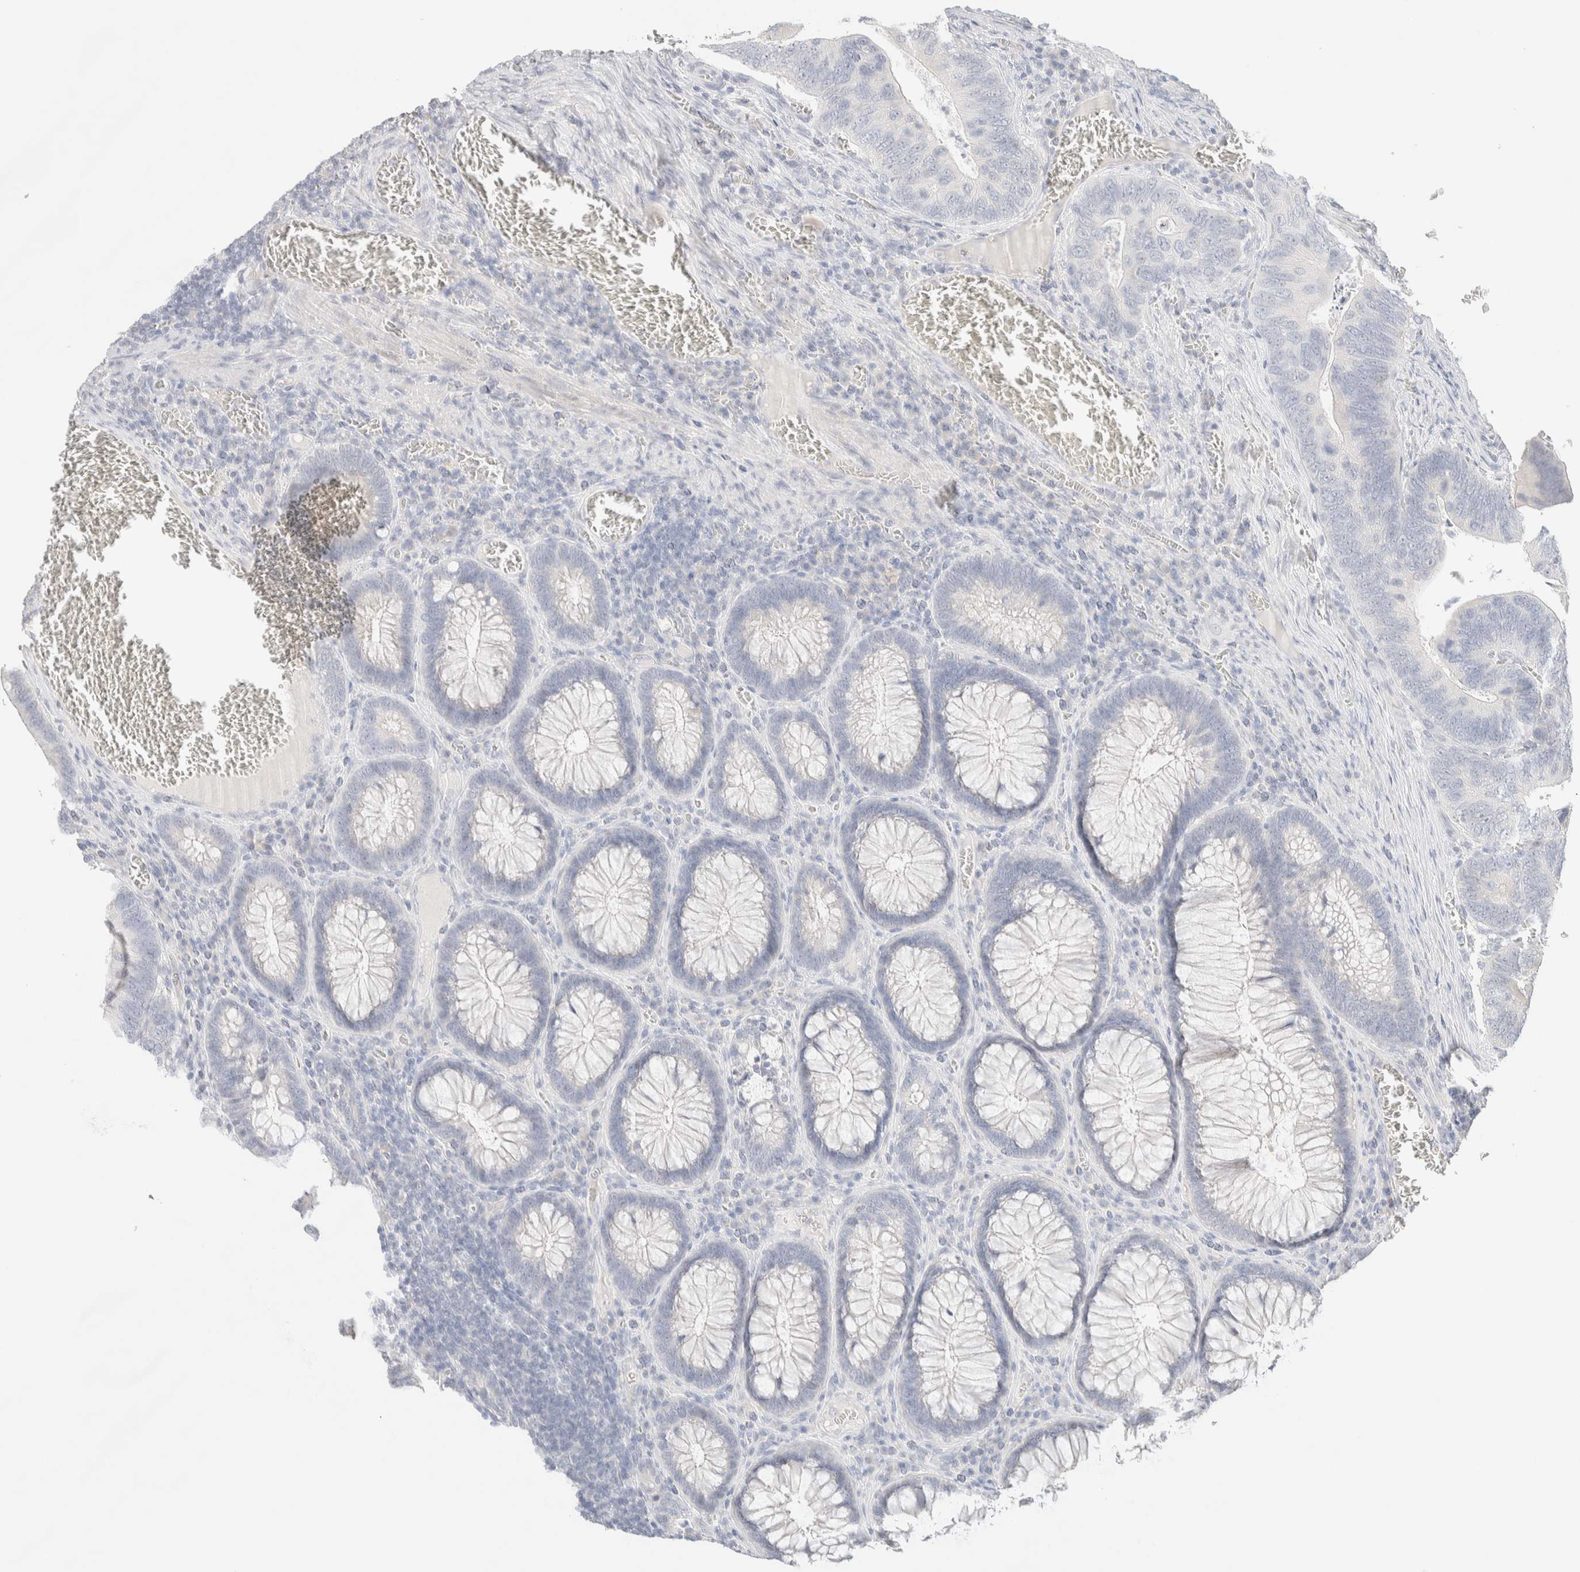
{"staining": {"intensity": "negative", "quantity": "none", "location": "none"}, "tissue": "colorectal cancer", "cell_type": "Tumor cells", "image_type": "cancer", "snomed": [{"axis": "morphology", "description": "Inflammation, NOS"}, {"axis": "morphology", "description": "Adenocarcinoma, NOS"}, {"axis": "topography", "description": "Colon"}], "caption": "Tumor cells show no significant positivity in colorectal adenocarcinoma. Brightfield microscopy of IHC stained with DAB (brown) and hematoxylin (blue), captured at high magnification.", "gene": "RIDA", "patient": {"sex": "male", "age": 72}}